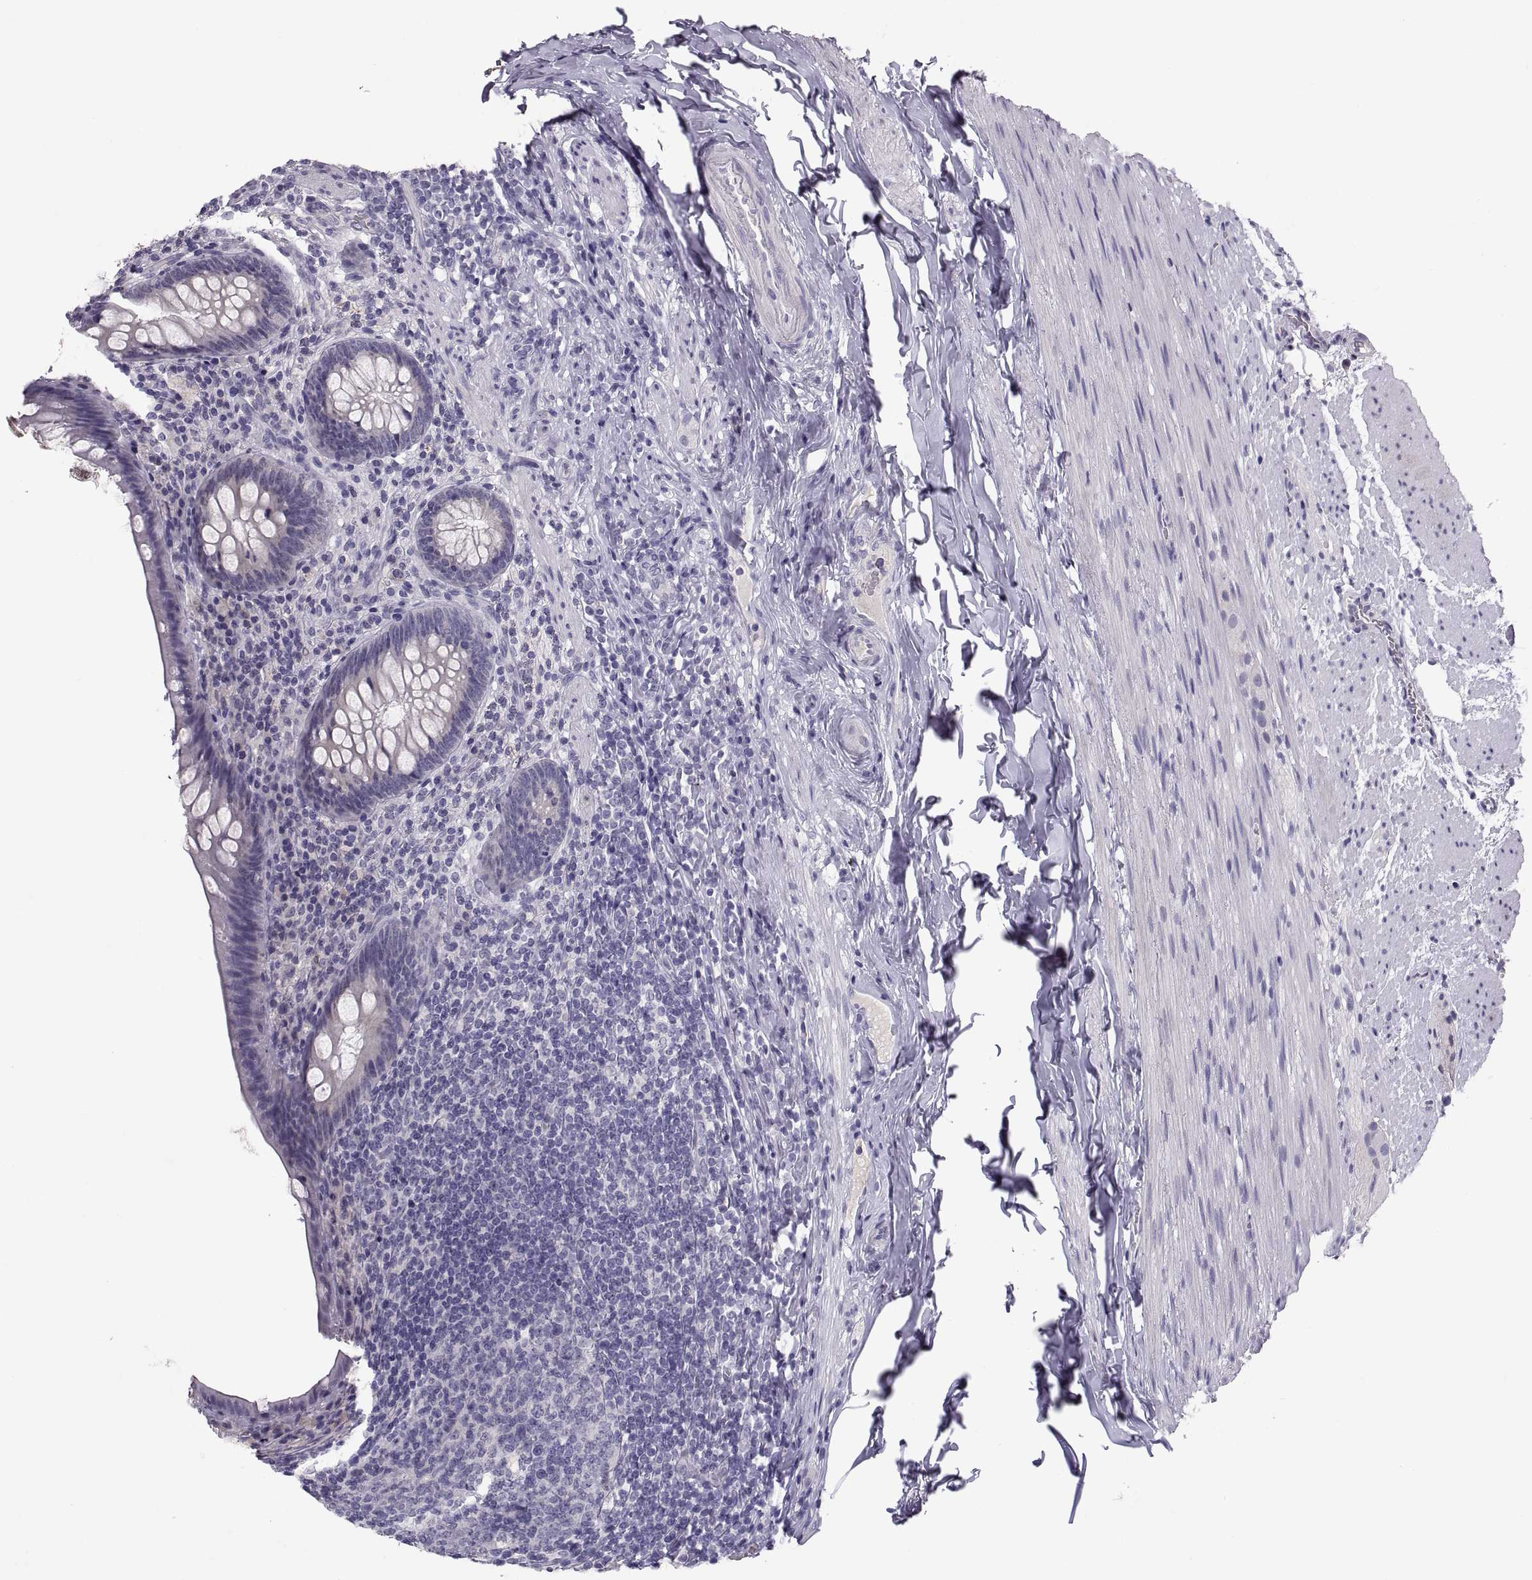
{"staining": {"intensity": "negative", "quantity": "none", "location": "none"}, "tissue": "appendix", "cell_type": "Glandular cells", "image_type": "normal", "snomed": [{"axis": "morphology", "description": "Normal tissue, NOS"}, {"axis": "topography", "description": "Appendix"}], "caption": "An immunohistochemistry (IHC) histopathology image of normal appendix is shown. There is no staining in glandular cells of appendix.", "gene": "PTN", "patient": {"sex": "male", "age": 47}}